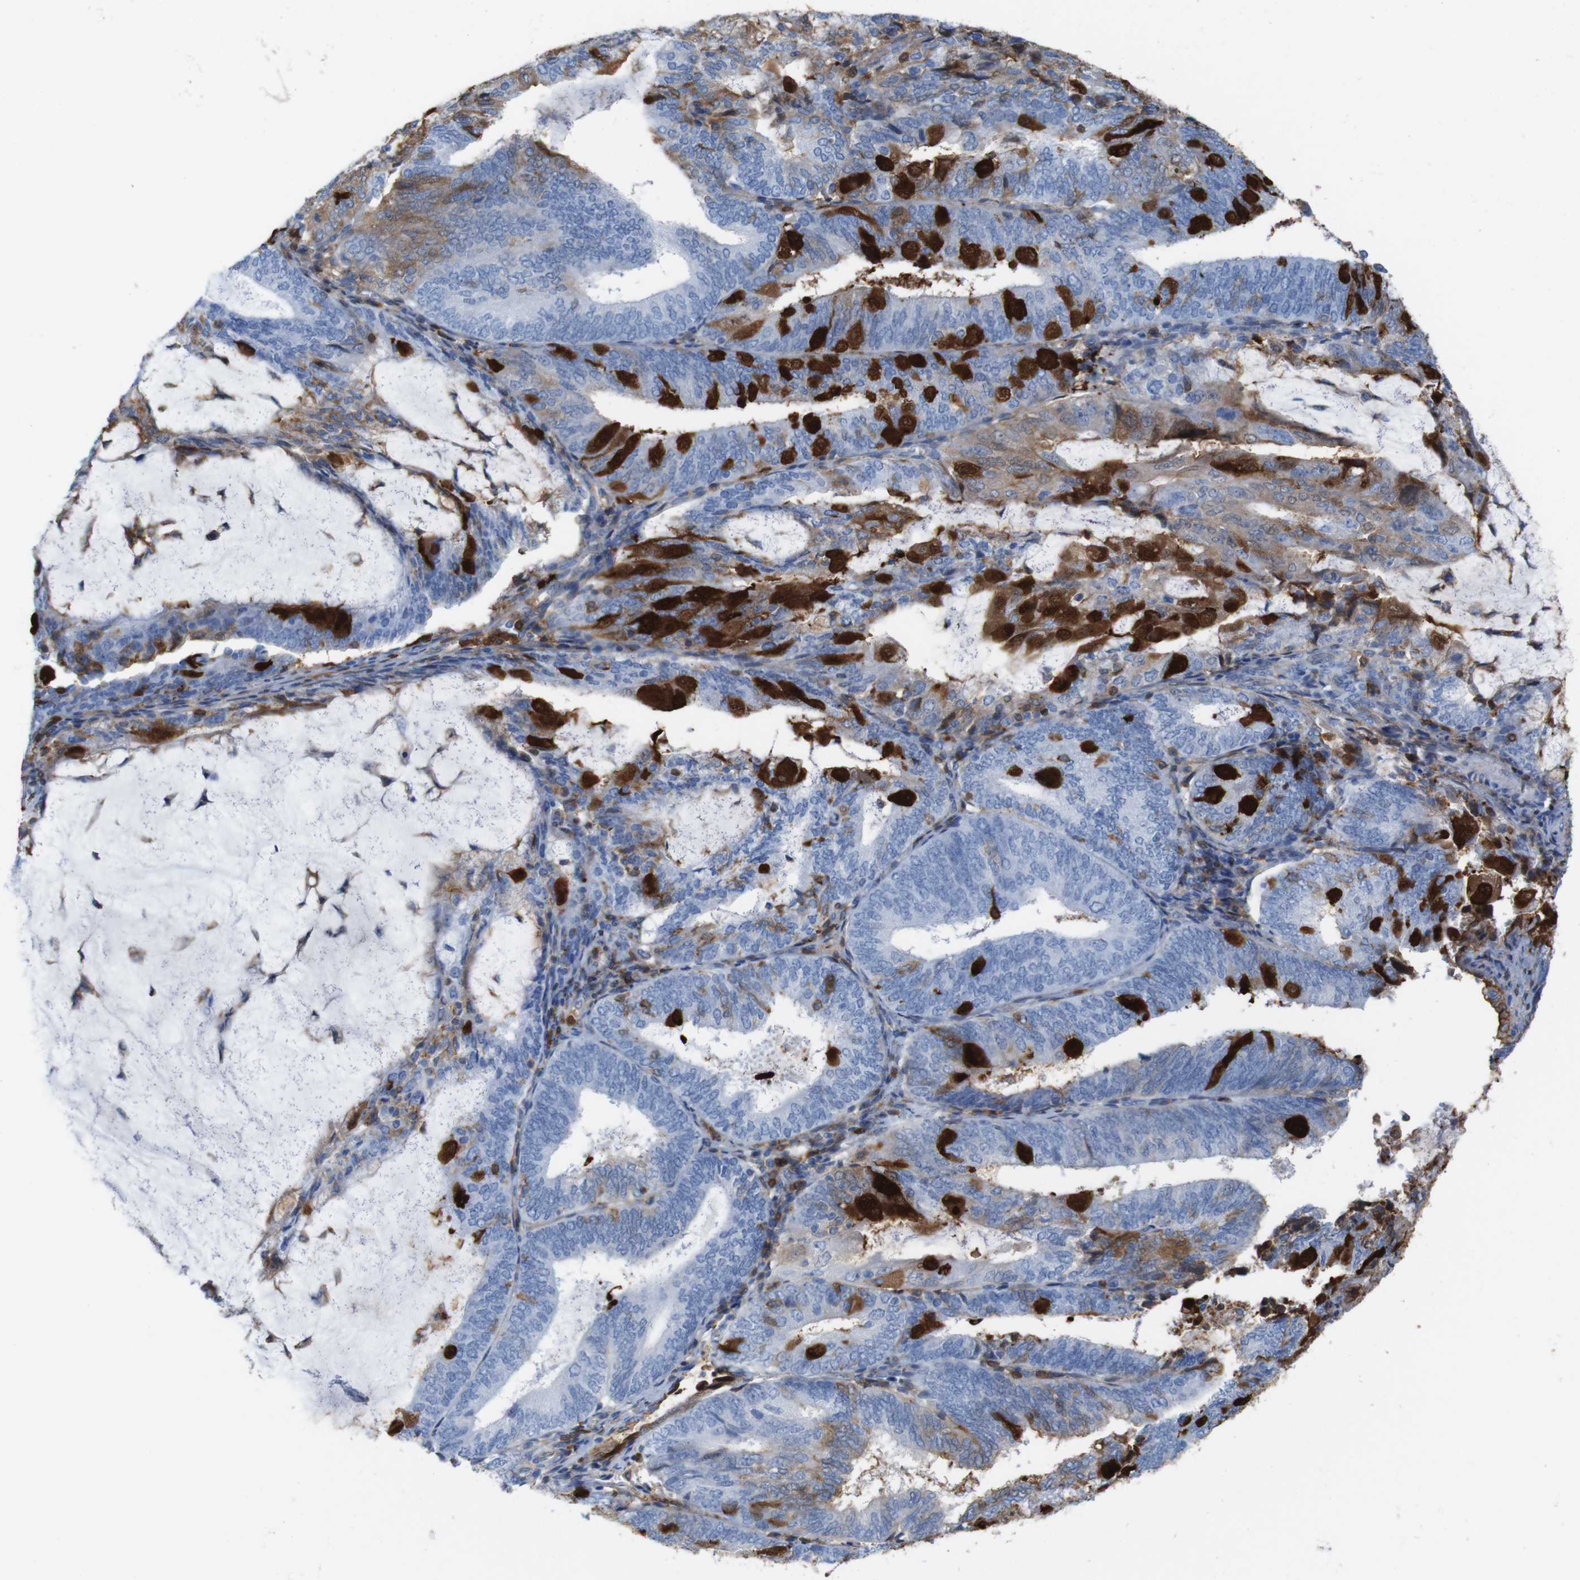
{"staining": {"intensity": "strong", "quantity": "<25%", "location": "cytoplasmic/membranous,nuclear"}, "tissue": "endometrial cancer", "cell_type": "Tumor cells", "image_type": "cancer", "snomed": [{"axis": "morphology", "description": "Adenocarcinoma, NOS"}, {"axis": "topography", "description": "Endometrium"}], "caption": "Immunohistochemistry (IHC) image of neoplastic tissue: adenocarcinoma (endometrial) stained using immunohistochemistry reveals medium levels of strong protein expression localized specifically in the cytoplasmic/membranous and nuclear of tumor cells, appearing as a cytoplasmic/membranous and nuclear brown color.", "gene": "ANXA1", "patient": {"sex": "female", "age": 81}}